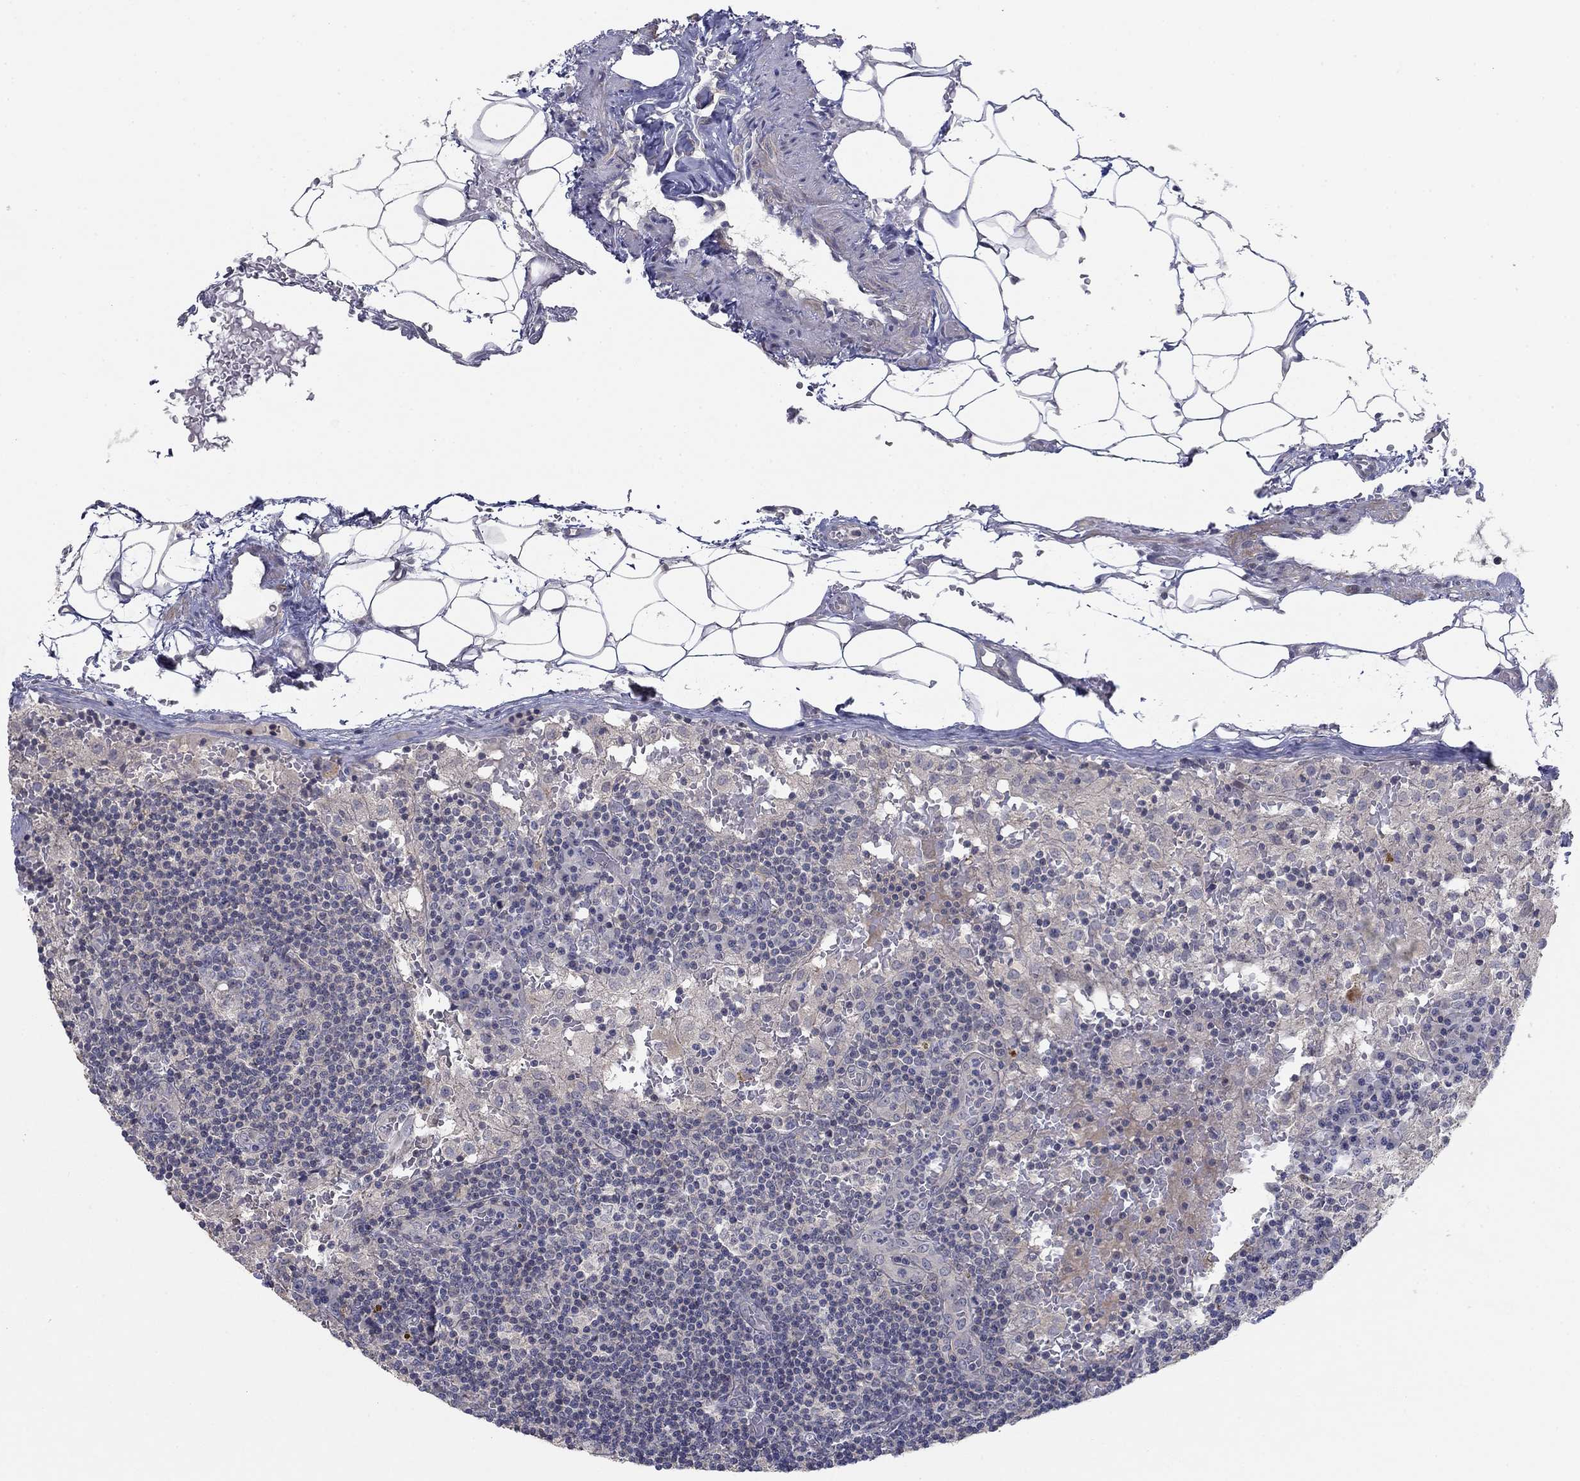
{"staining": {"intensity": "negative", "quantity": "none", "location": "none"}, "tissue": "lymph node", "cell_type": "Germinal center cells", "image_type": "normal", "snomed": [{"axis": "morphology", "description": "Normal tissue, NOS"}, {"axis": "topography", "description": "Lymph node"}], "caption": "Immunohistochemistry of unremarkable lymph node displays no expression in germinal center cells.", "gene": "GRK7", "patient": {"sex": "male", "age": 62}}